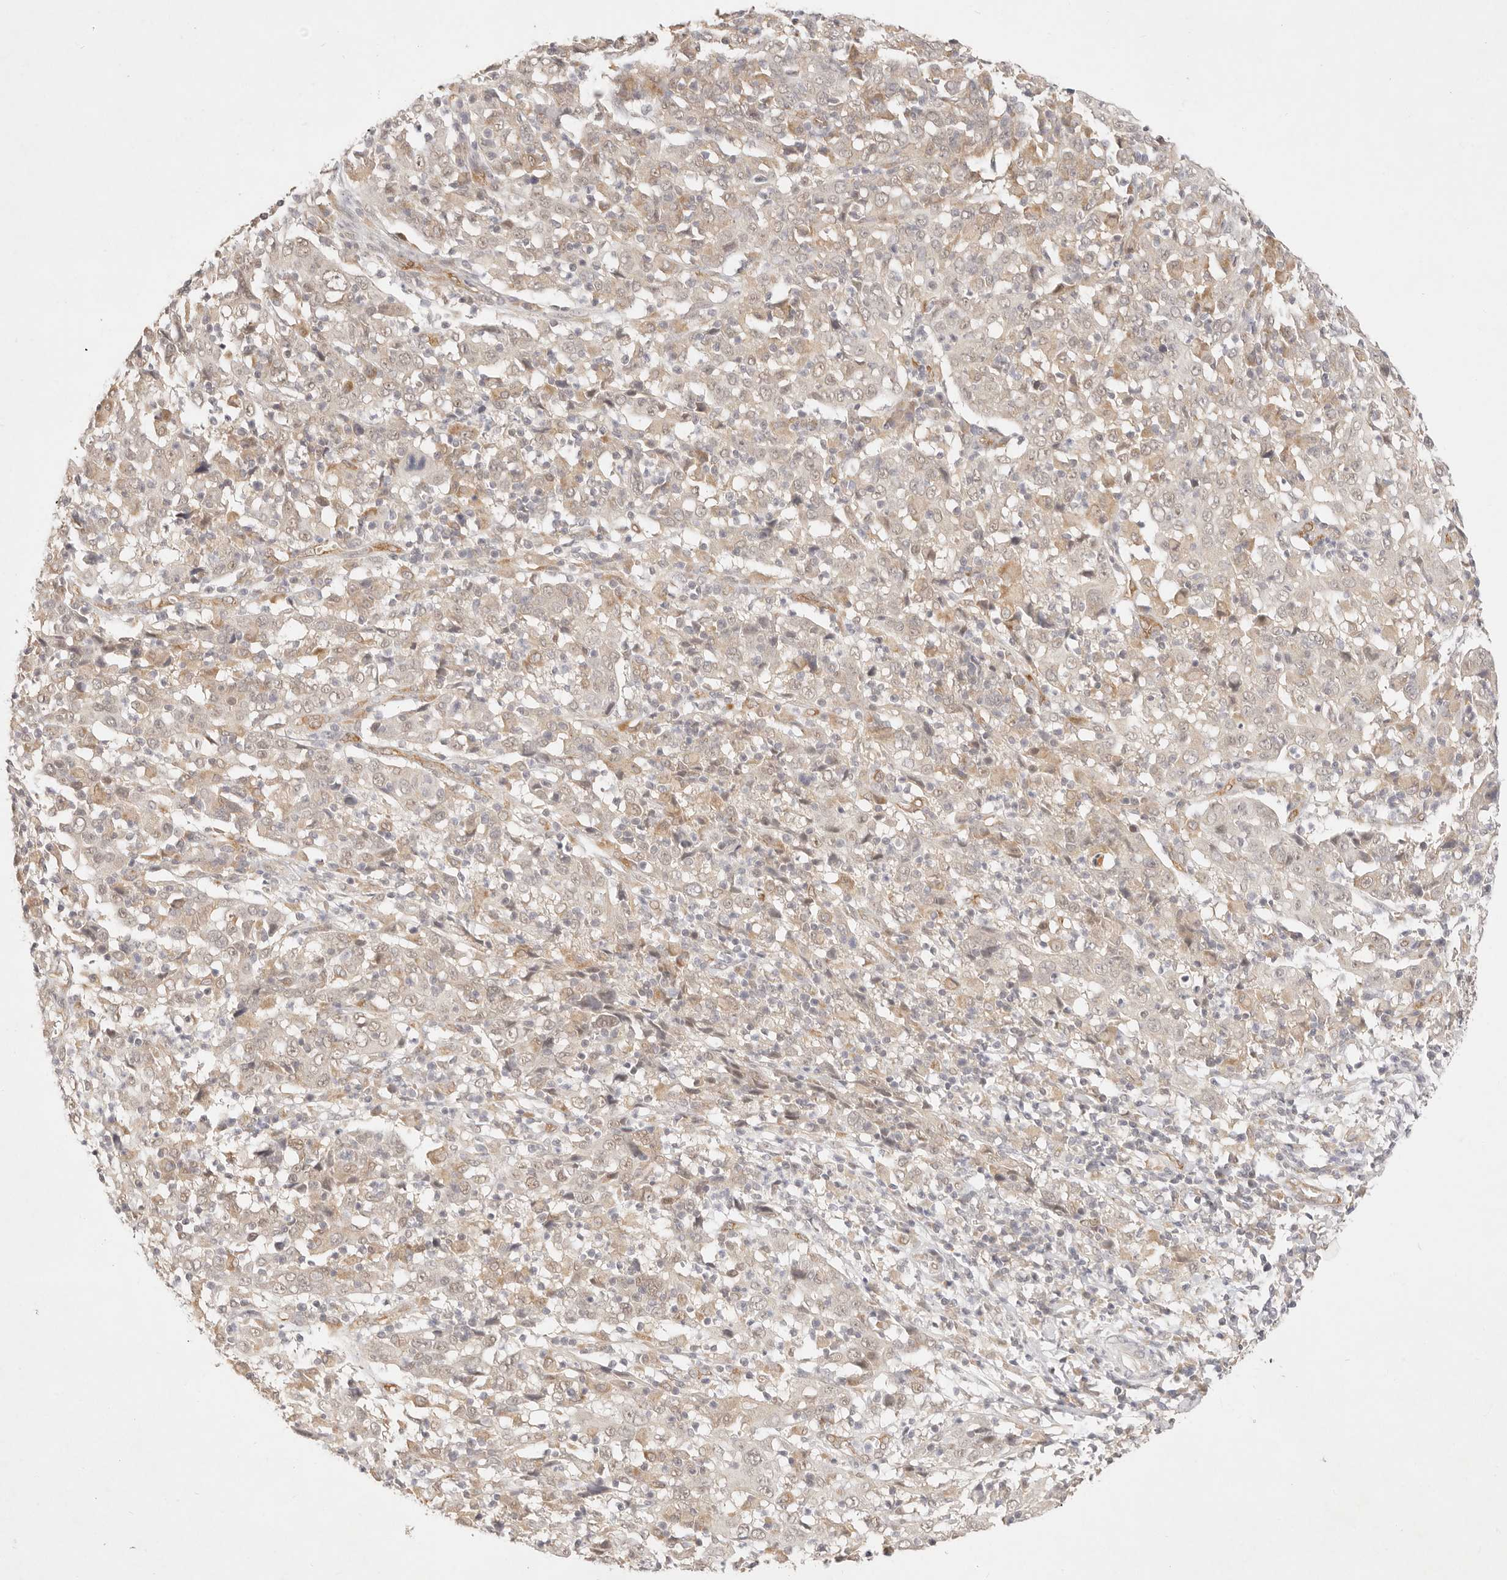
{"staining": {"intensity": "weak", "quantity": "<25%", "location": "cytoplasmic/membranous,nuclear"}, "tissue": "cervical cancer", "cell_type": "Tumor cells", "image_type": "cancer", "snomed": [{"axis": "morphology", "description": "Squamous cell carcinoma, NOS"}, {"axis": "topography", "description": "Cervix"}], "caption": "Micrograph shows no significant protein expression in tumor cells of cervical cancer (squamous cell carcinoma).", "gene": "GPR156", "patient": {"sex": "female", "age": 46}}